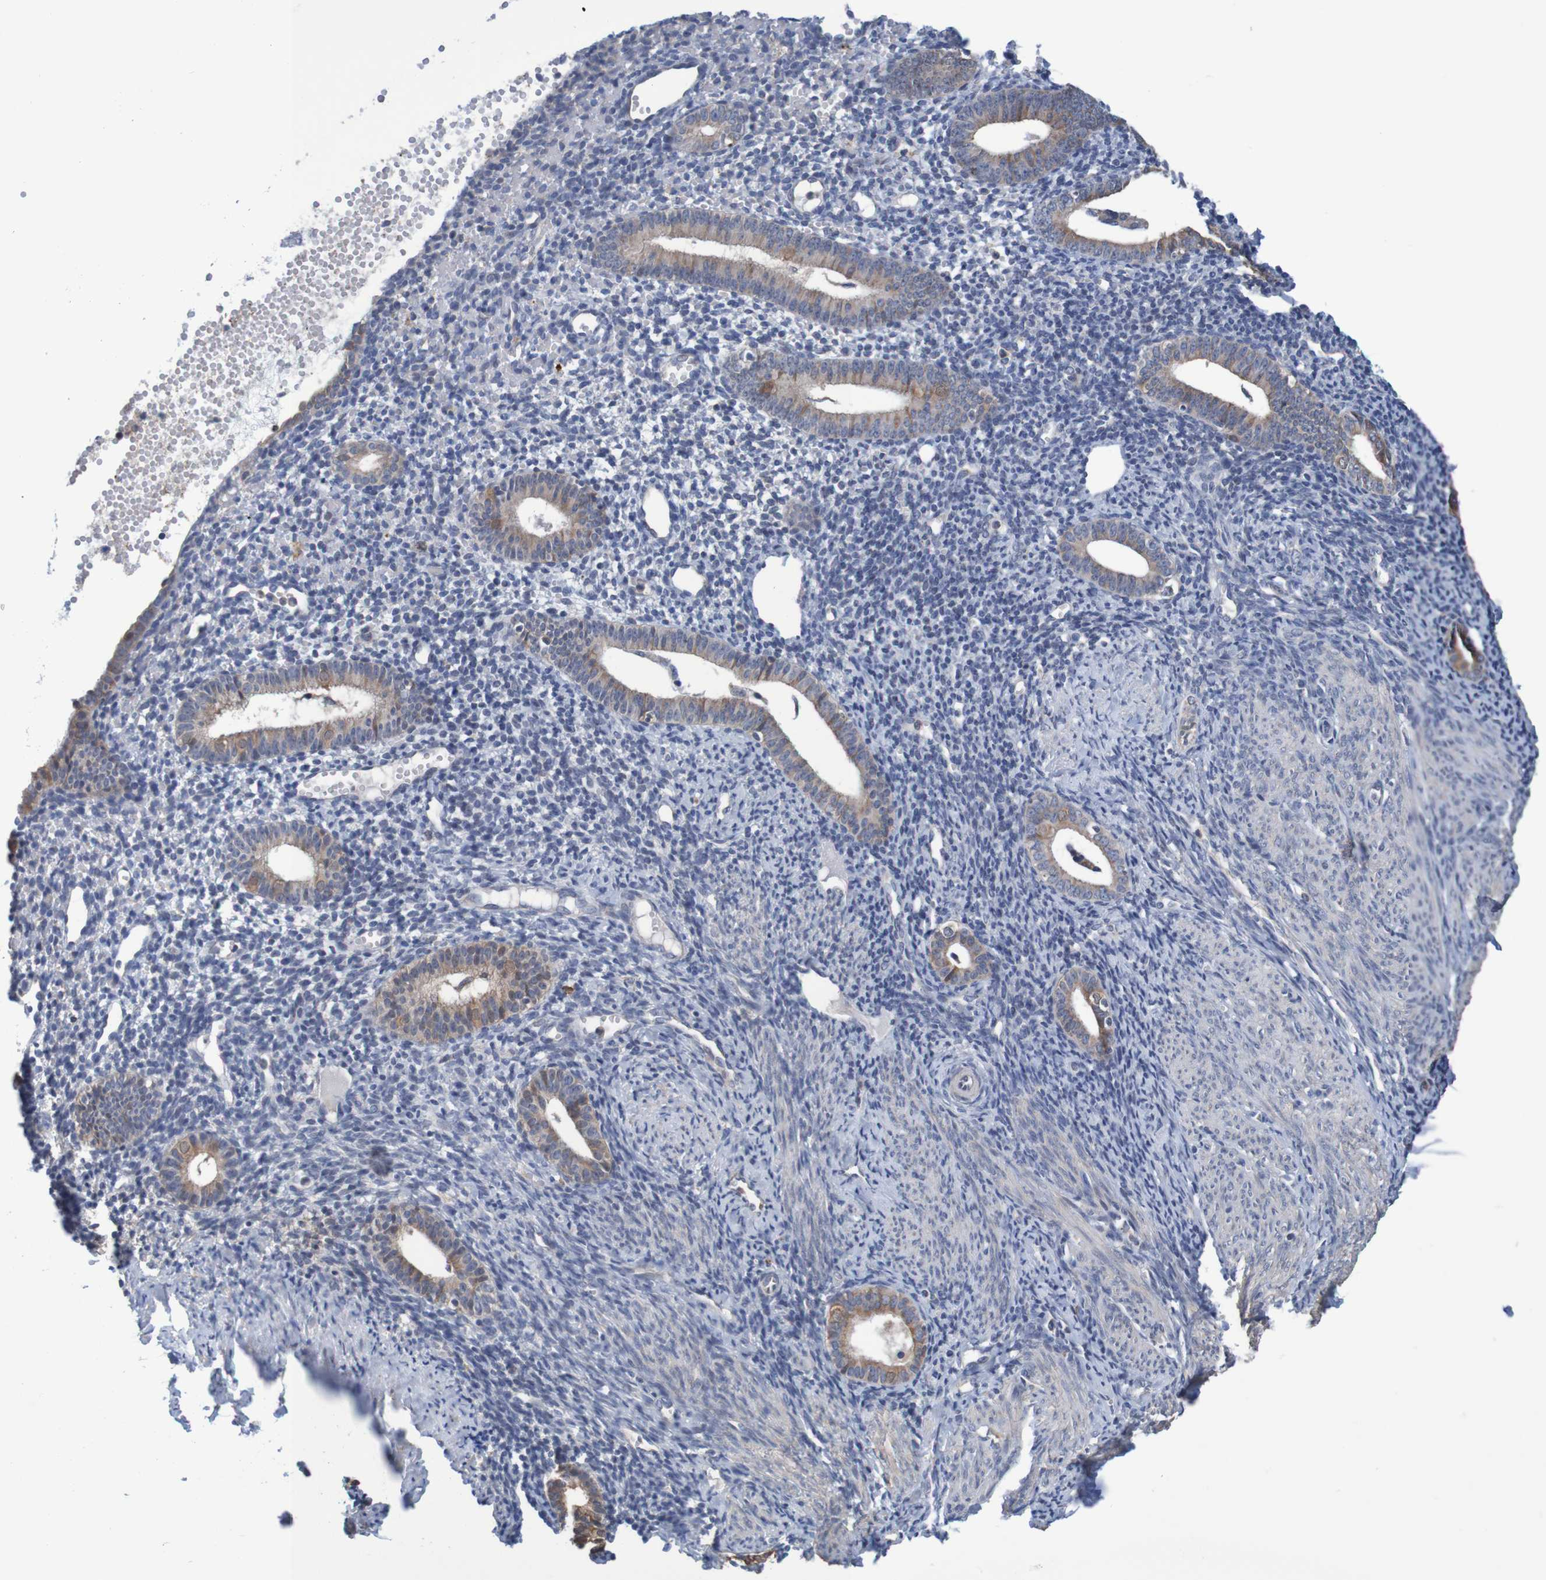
{"staining": {"intensity": "negative", "quantity": "none", "location": "none"}, "tissue": "endometrium", "cell_type": "Cells in endometrial stroma", "image_type": "normal", "snomed": [{"axis": "morphology", "description": "Normal tissue, NOS"}, {"axis": "topography", "description": "Endometrium"}], "caption": "Cells in endometrial stroma show no significant protein positivity in normal endometrium. (Immunohistochemistry (ihc), brightfield microscopy, high magnification).", "gene": "CLDN18", "patient": {"sex": "female", "age": 50}}